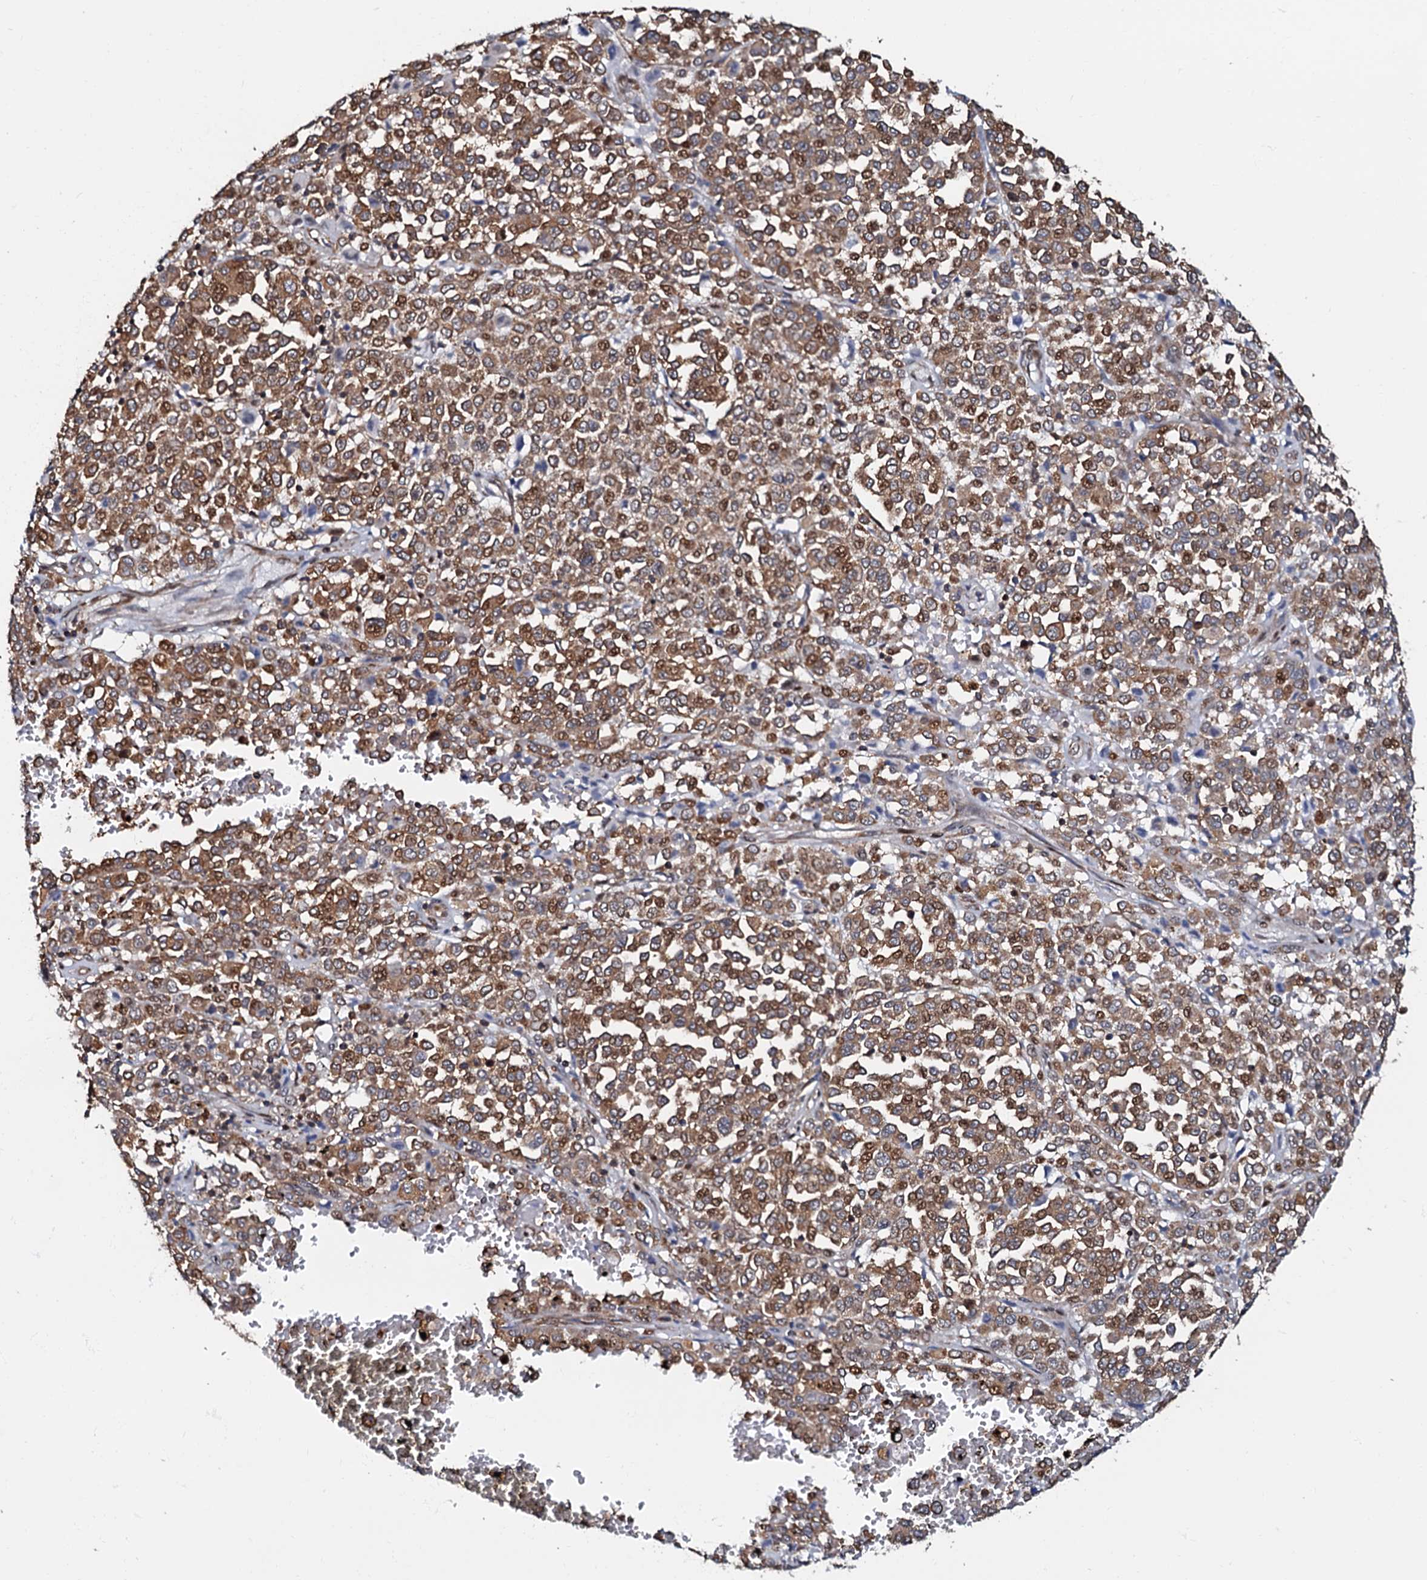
{"staining": {"intensity": "moderate", "quantity": ">75%", "location": "cytoplasmic/membranous,nuclear"}, "tissue": "melanoma", "cell_type": "Tumor cells", "image_type": "cancer", "snomed": [{"axis": "morphology", "description": "Malignant melanoma, Metastatic site"}, {"axis": "topography", "description": "Pancreas"}], "caption": "Melanoma stained for a protein (brown) displays moderate cytoplasmic/membranous and nuclear positive expression in about >75% of tumor cells.", "gene": "OSBP", "patient": {"sex": "female", "age": 30}}